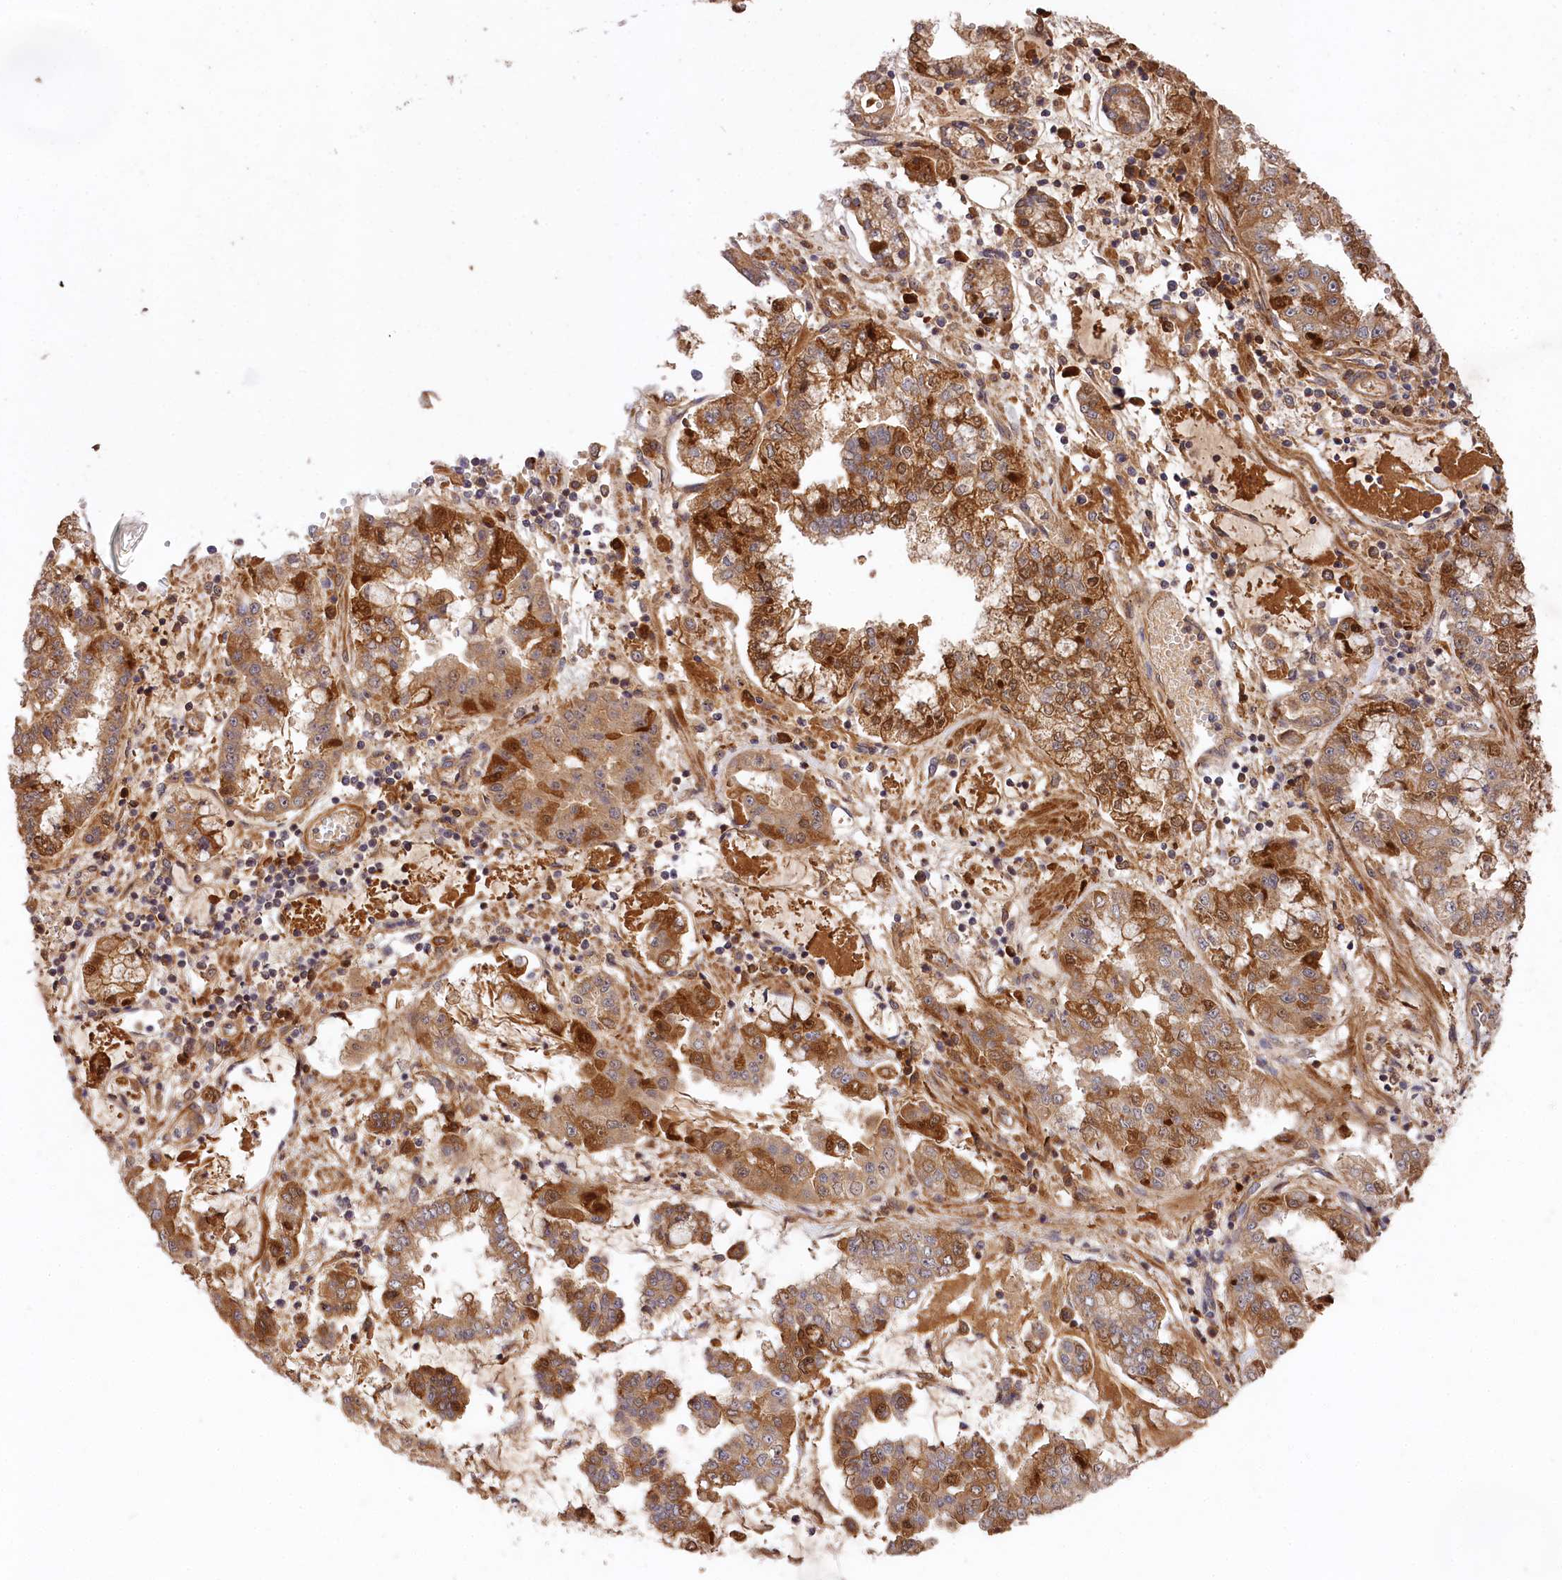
{"staining": {"intensity": "moderate", "quantity": ">75%", "location": "cytoplasmic/membranous"}, "tissue": "stomach cancer", "cell_type": "Tumor cells", "image_type": "cancer", "snomed": [{"axis": "morphology", "description": "Adenocarcinoma, NOS"}, {"axis": "topography", "description": "Stomach"}], "caption": "A brown stain labels moderate cytoplasmic/membranous positivity of a protein in human stomach cancer tumor cells. The staining was performed using DAB (3,3'-diaminobenzidine), with brown indicating positive protein expression. Nuclei are stained blue with hematoxylin.", "gene": "MCF2L2", "patient": {"sex": "male", "age": 76}}